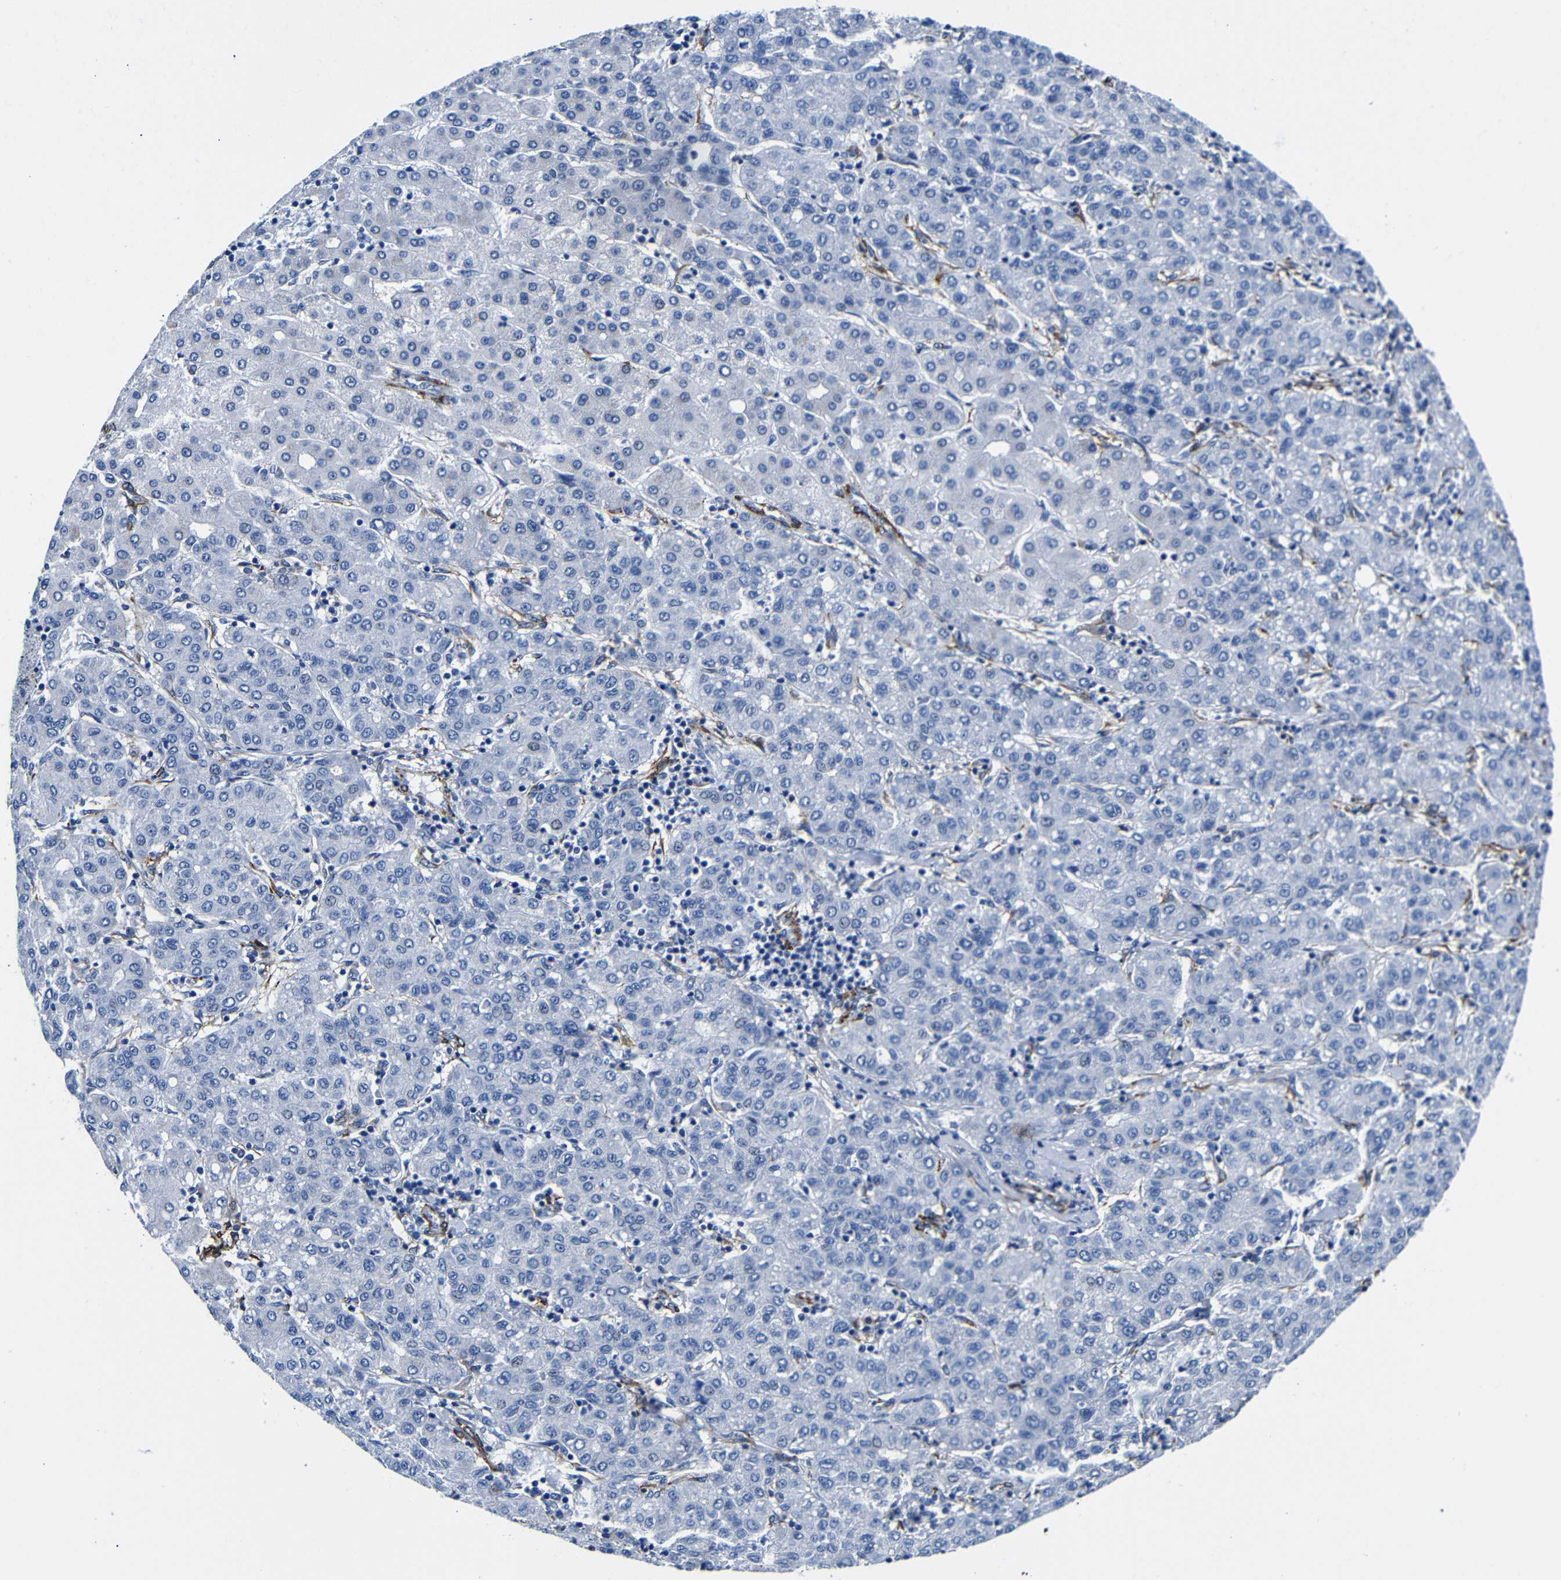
{"staining": {"intensity": "negative", "quantity": "none", "location": "none"}, "tissue": "liver cancer", "cell_type": "Tumor cells", "image_type": "cancer", "snomed": [{"axis": "morphology", "description": "Carcinoma, Hepatocellular, NOS"}, {"axis": "topography", "description": "Liver"}], "caption": "Immunohistochemical staining of human liver cancer exhibits no significant positivity in tumor cells.", "gene": "LRIG1", "patient": {"sex": "male", "age": 65}}